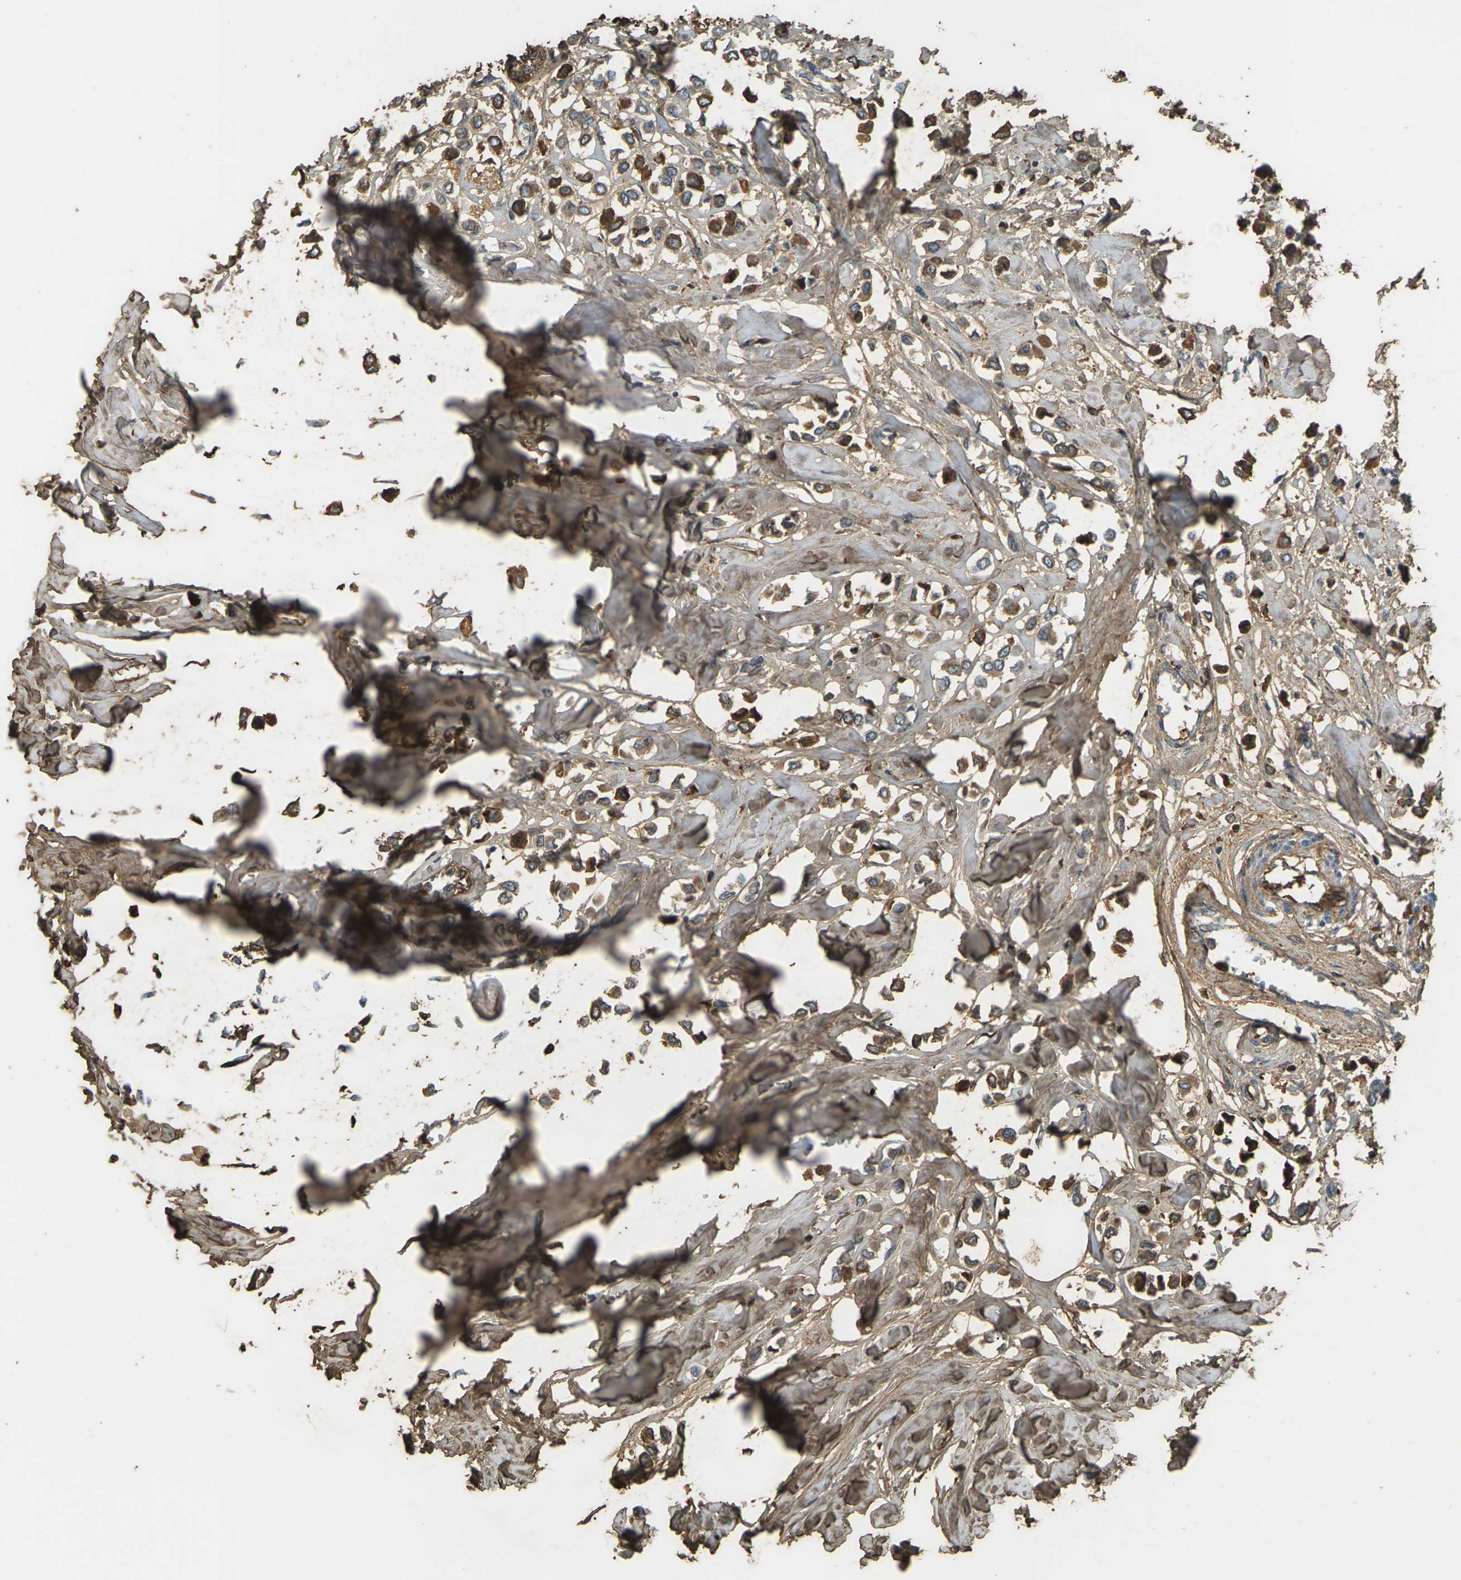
{"staining": {"intensity": "strong", "quantity": "25%-75%", "location": "cytoplasmic/membranous,nuclear"}, "tissue": "breast cancer", "cell_type": "Tumor cells", "image_type": "cancer", "snomed": [{"axis": "morphology", "description": "Lobular carcinoma"}, {"axis": "topography", "description": "Breast"}], "caption": "Protein expression analysis of breast lobular carcinoma shows strong cytoplasmic/membranous and nuclear positivity in about 25%-75% of tumor cells.", "gene": "CYP1B1", "patient": {"sex": "female", "age": 51}}